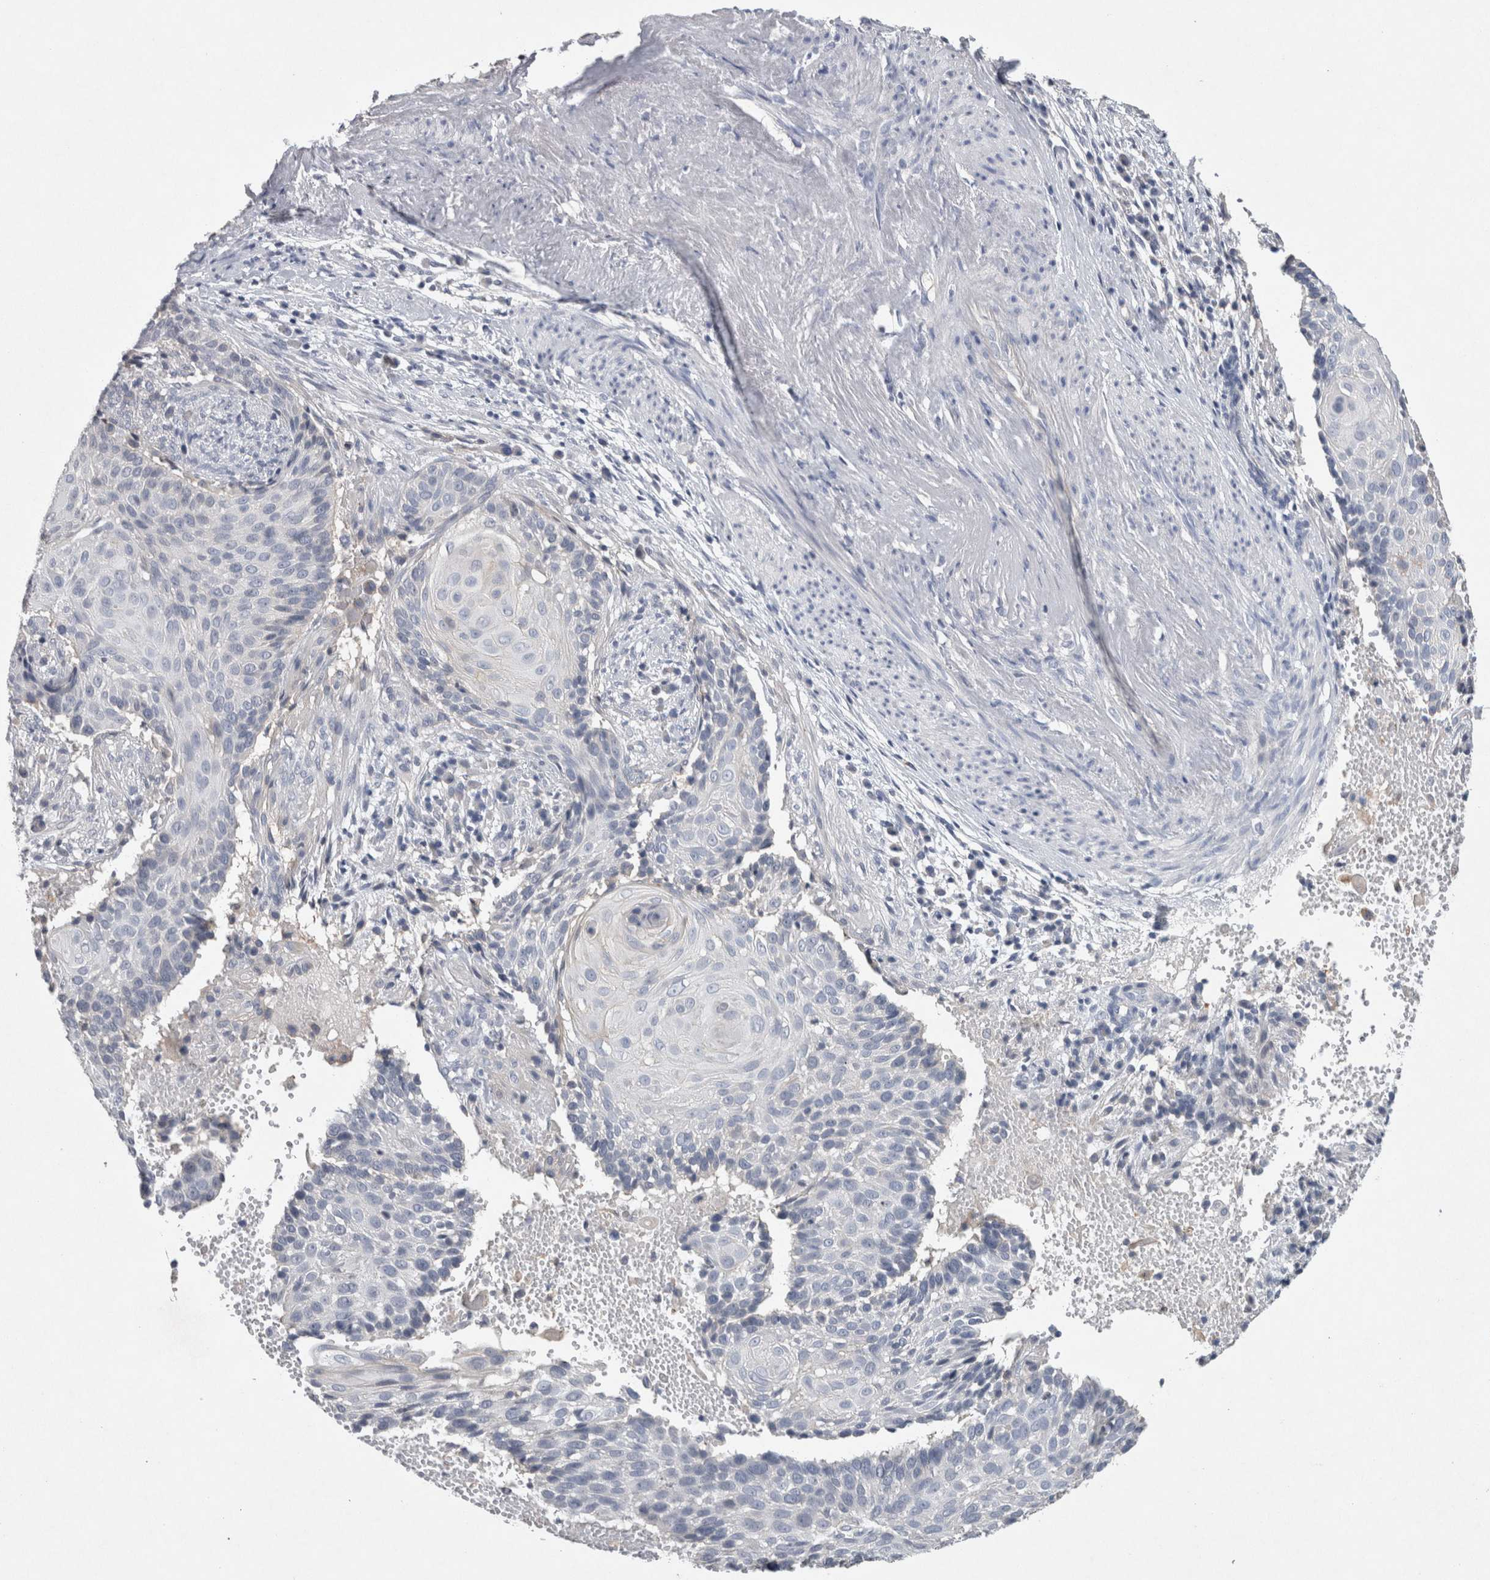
{"staining": {"intensity": "negative", "quantity": "none", "location": "none"}, "tissue": "cervical cancer", "cell_type": "Tumor cells", "image_type": "cancer", "snomed": [{"axis": "morphology", "description": "Squamous cell carcinoma, NOS"}, {"axis": "topography", "description": "Cervix"}], "caption": "Immunohistochemical staining of cervical squamous cell carcinoma shows no significant staining in tumor cells. The staining was performed using DAB (3,3'-diaminobenzidine) to visualize the protein expression in brown, while the nuclei were stained in blue with hematoxylin (Magnification: 20x).", "gene": "HEXD", "patient": {"sex": "female", "age": 74}}